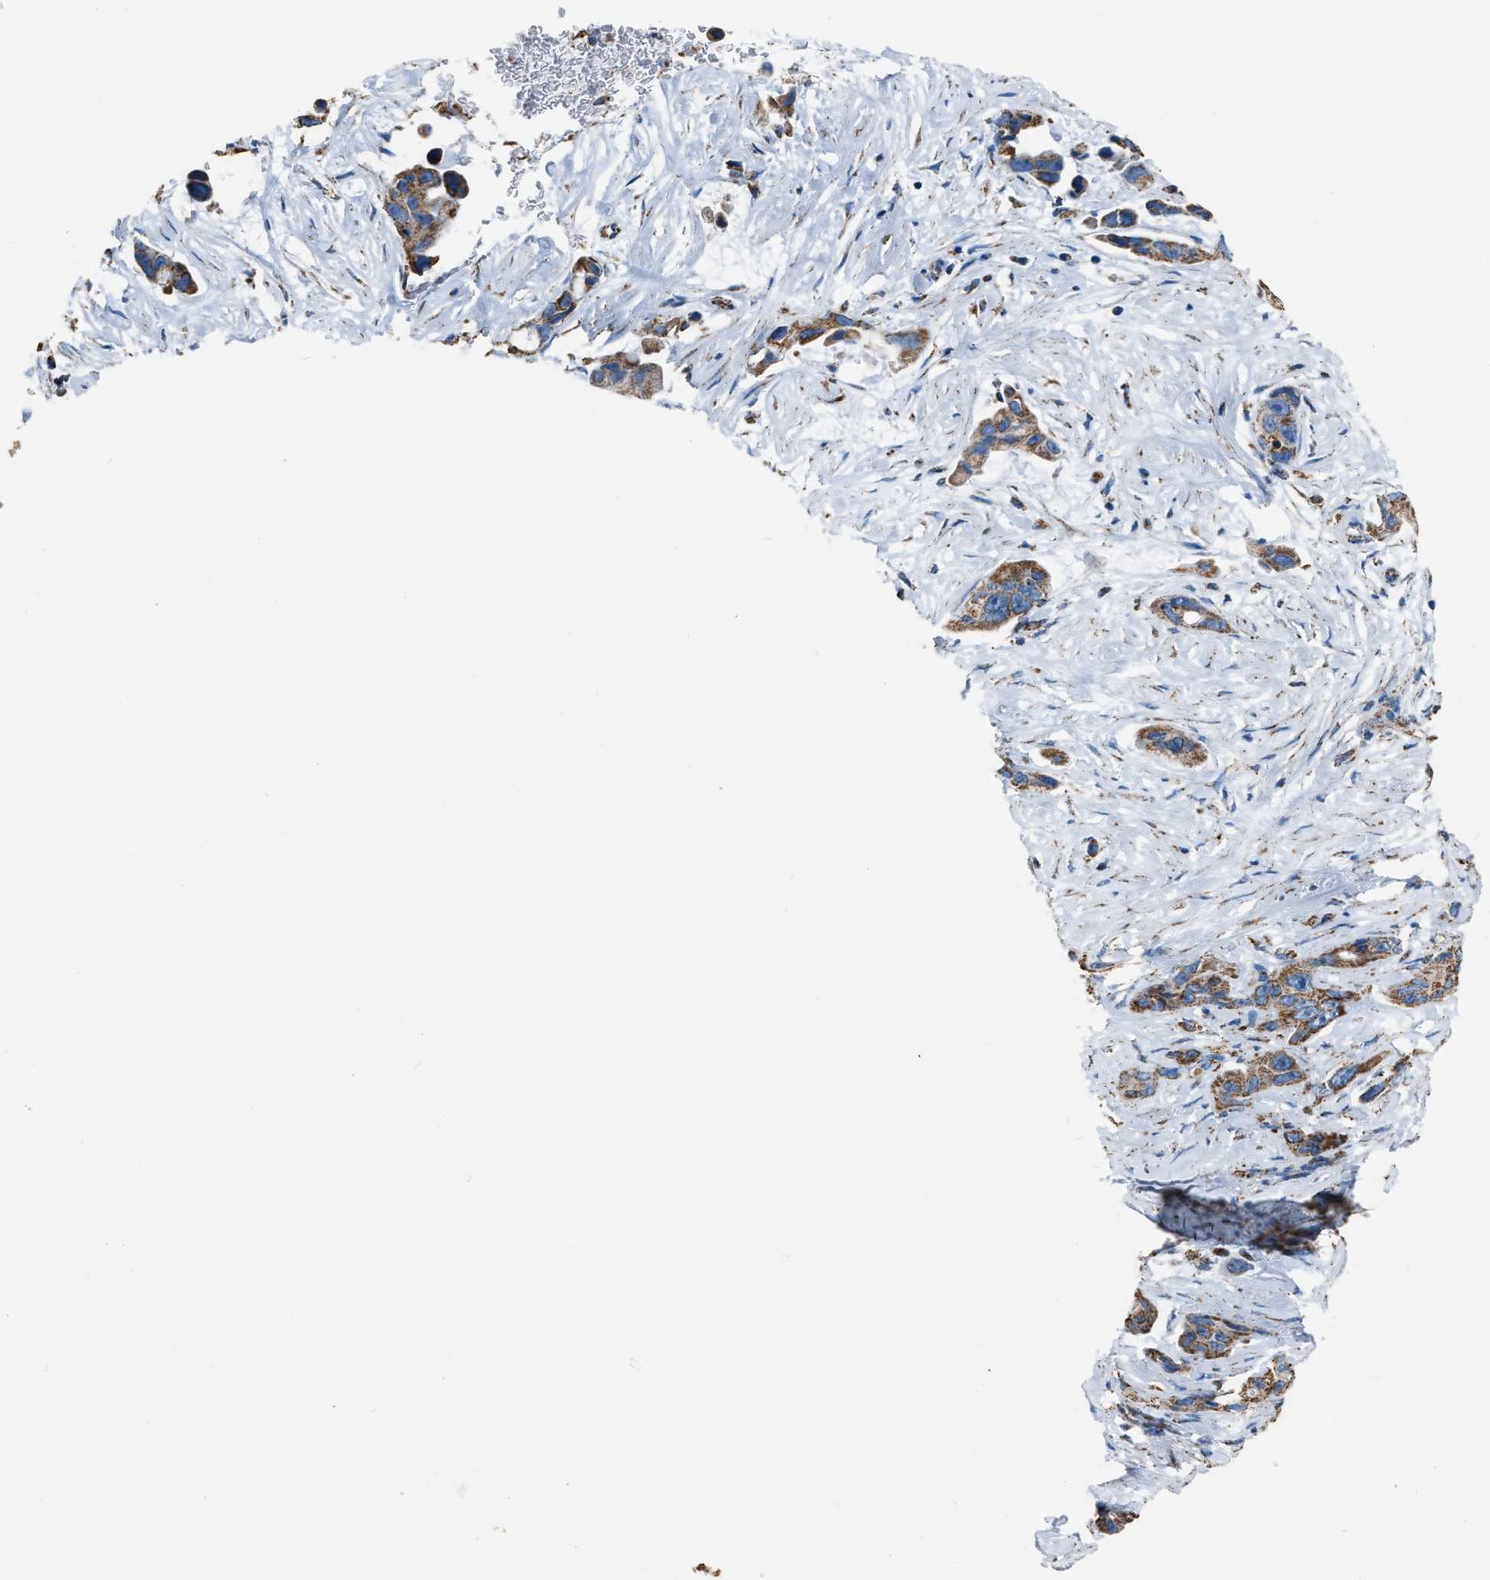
{"staining": {"intensity": "moderate", "quantity": ">75%", "location": "cytoplasmic/membranous"}, "tissue": "pancreatic cancer", "cell_type": "Tumor cells", "image_type": "cancer", "snomed": [{"axis": "morphology", "description": "Adenocarcinoma, NOS"}, {"axis": "topography", "description": "Pancreas"}], "caption": "Immunohistochemical staining of human pancreatic cancer (adenocarcinoma) demonstrates medium levels of moderate cytoplasmic/membranous expression in about >75% of tumor cells.", "gene": "MDH2", "patient": {"sex": "male", "age": 53}}